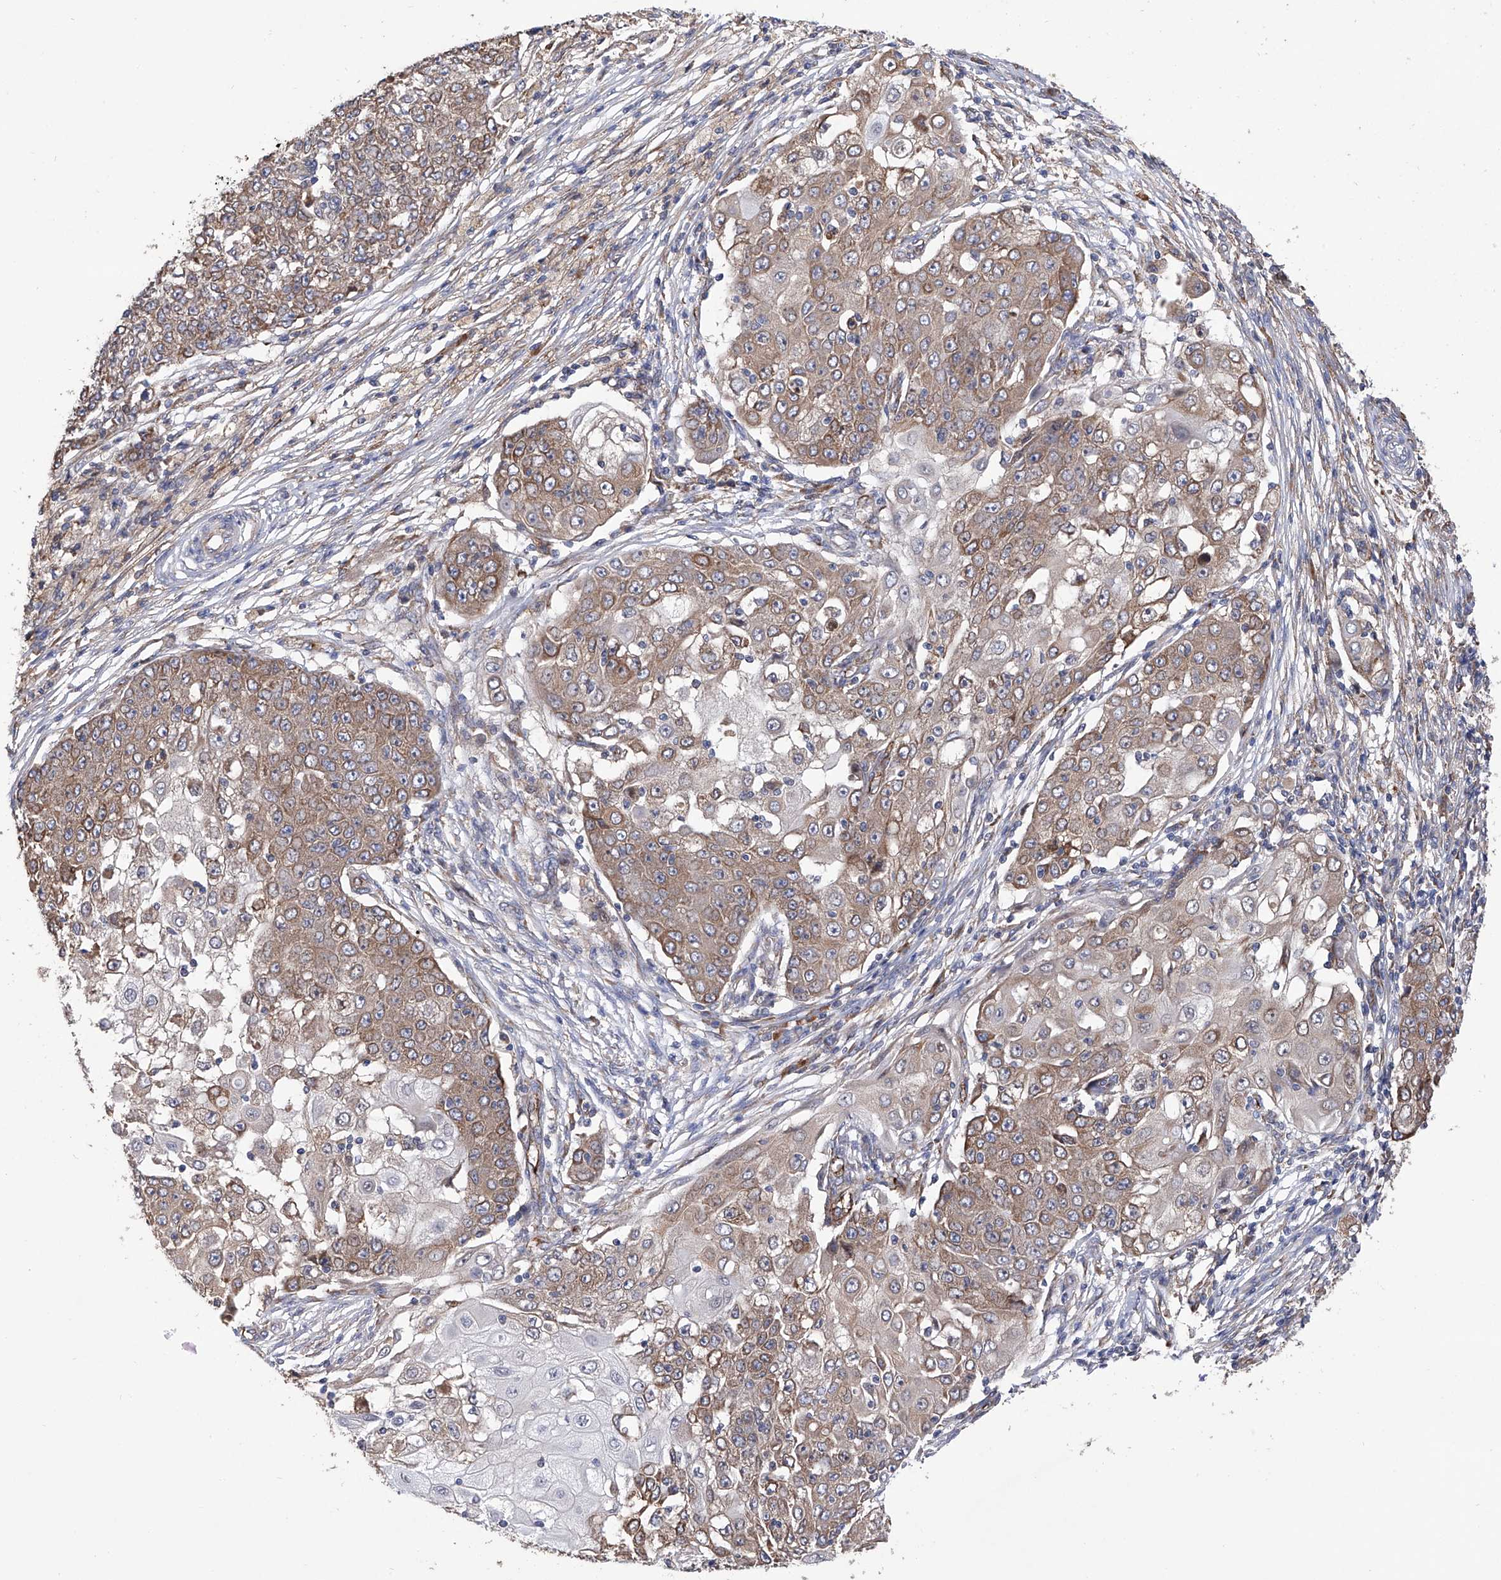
{"staining": {"intensity": "moderate", "quantity": ">75%", "location": "cytoplasmic/membranous"}, "tissue": "ovarian cancer", "cell_type": "Tumor cells", "image_type": "cancer", "snomed": [{"axis": "morphology", "description": "Carcinoma, endometroid"}, {"axis": "topography", "description": "Ovary"}], "caption": "Human ovarian cancer (endometroid carcinoma) stained for a protein (brown) demonstrates moderate cytoplasmic/membranous positive expression in about >75% of tumor cells.", "gene": "INPP5B", "patient": {"sex": "female", "age": 42}}